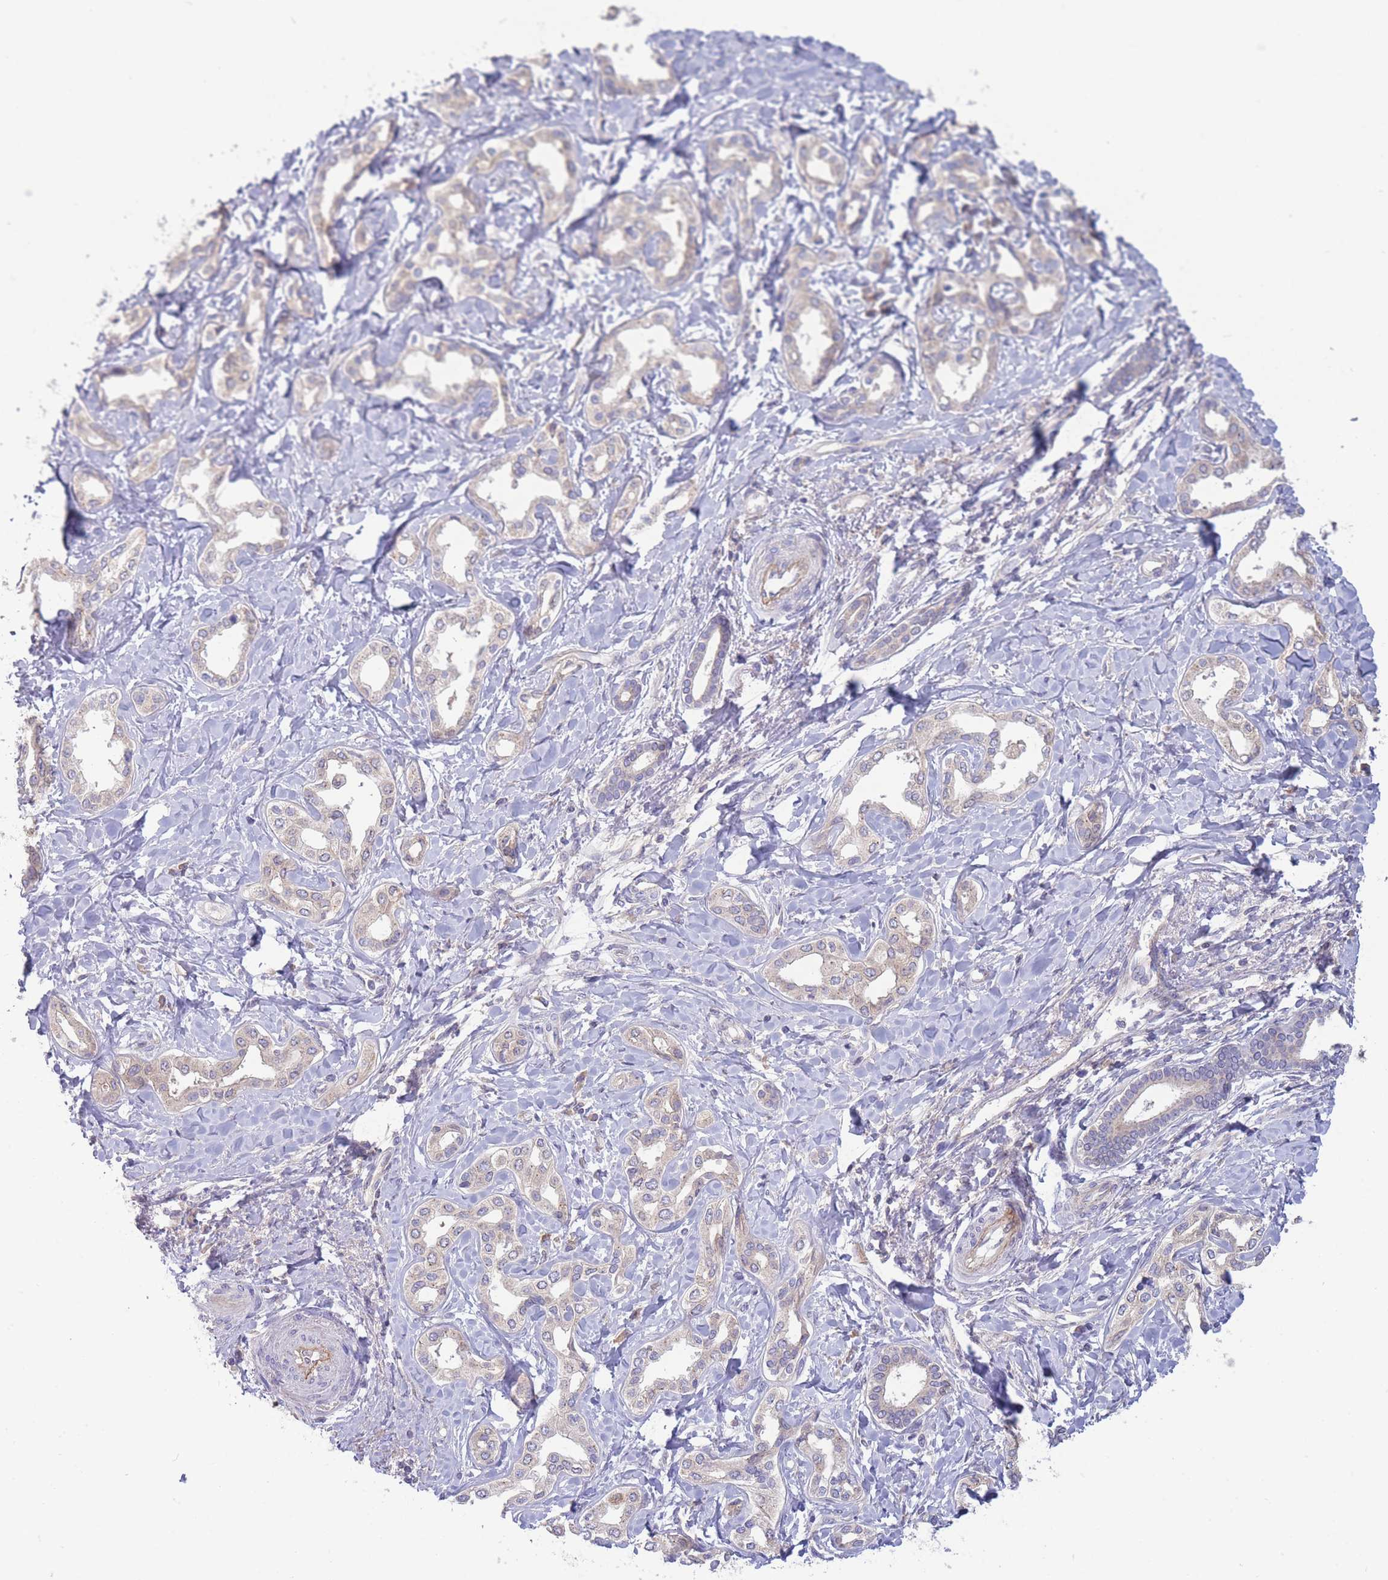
{"staining": {"intensity": "negative", "quantity": "none", "location": "none"}, "tissue": "liver cancer", "cell_type": "Tumor cells", "image_type": "cancer", "snomed": [{"axis": "morphology", "description": "Cholangiocarcinoma"}, {"axis": "topography", "description": "Liver"}], "caption": "A high-resolution image shows immunohistochemistry staining of liver cancer (cholangiocarcinoma), which reveals no significant positivity in tumor cells.", "gene": "NDUFAF5", "patient": {"sex": "female", "age": 77}}